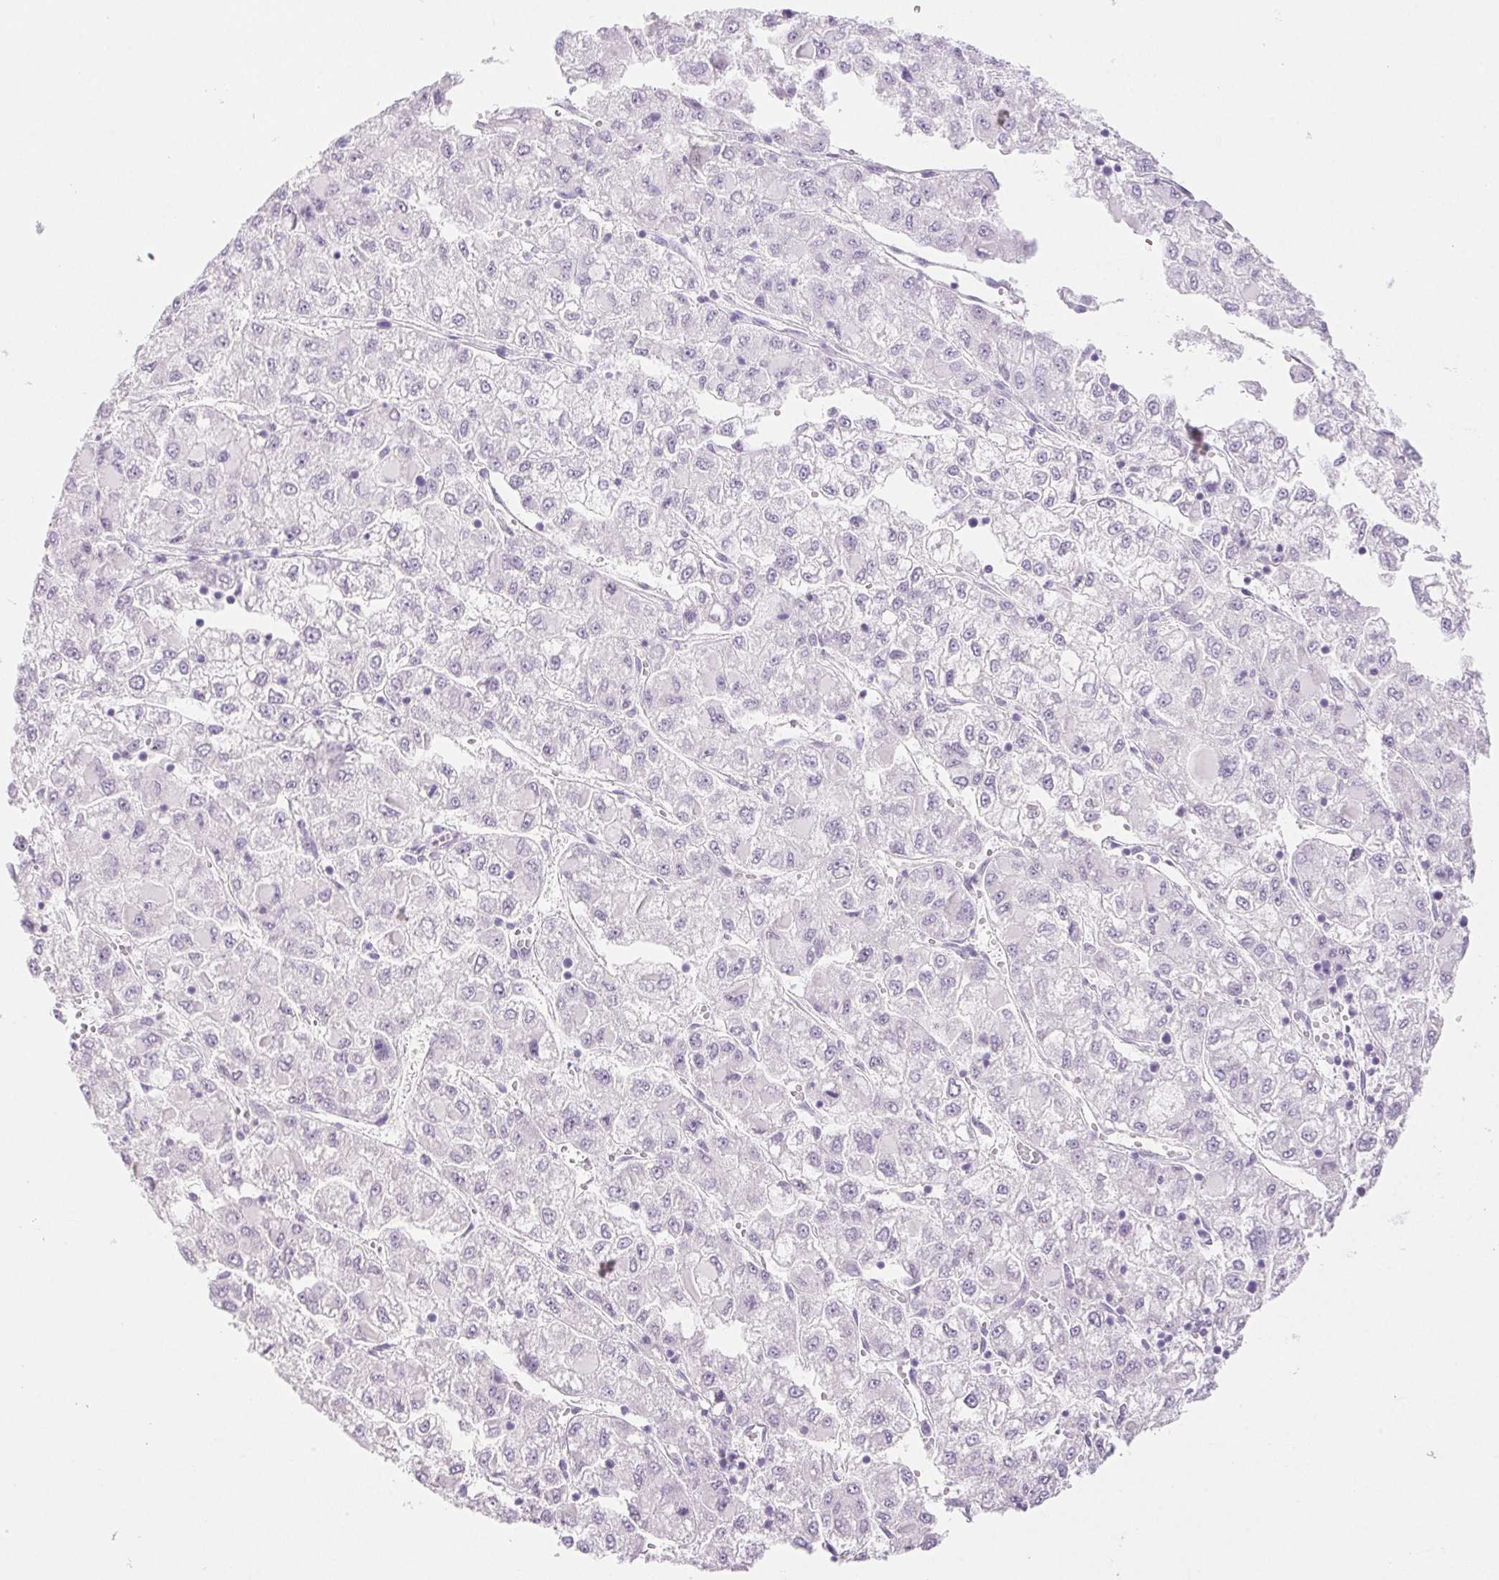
{"staining": {"intensity": "negative", "quantity": "none", "location": "none"}, "tissue": "liver cancer", "cell_type": "Tumor cells", "image_type": "cancer", "snomed": [{"axis": "morphology", "description": "Carcinoma, Hepatocellular, NOS"}, {"axis": "topography", "description": "Liver"}], "caption": "Immunohistochemical staining of liver cancer (hepatocellular carcinoma) reveals no significant positivity in tumor cells. (DAB immunohistochemistry, high magnification).", "gene": "PI3", "patient": {"sex": "male", "age": 40}}